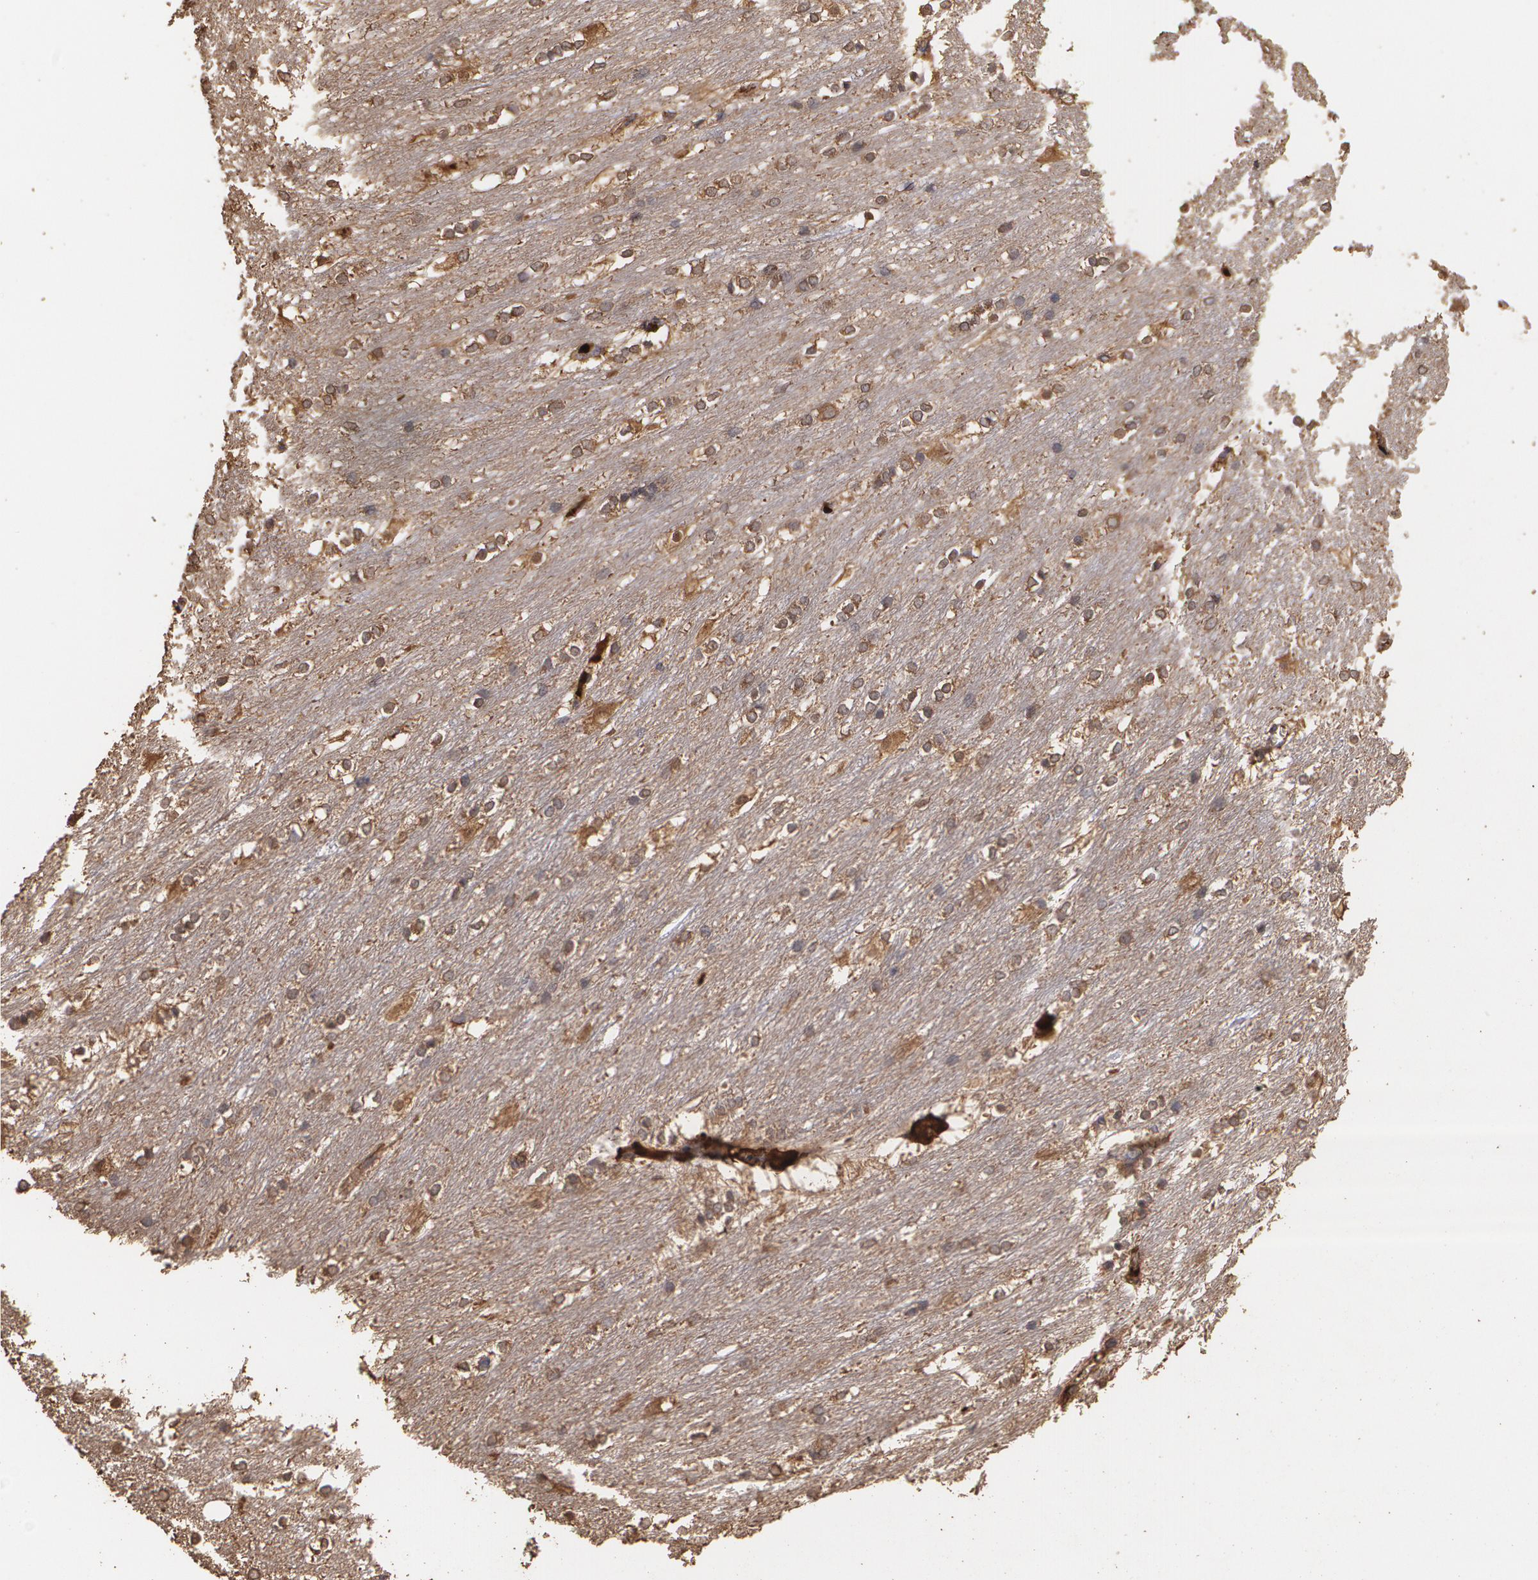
{"staining": {"intensity": "weak", "quantity": "25%-75%", "location": "cytoplasmic/membranous"}, "tissue": "caudate", "cell_type": "Glial cells", "image_type": "normal", "snomed": [{"axis": "morphology", "description": "Normal tissue, NOS"}, {"axis": "topography", "description": "Lateral ventricle wall"}], "caption": "Protein expression by immunohistochemistry (IHC) exhibits weak cytoplasmic/membranous expression in about 25%-75% of glial cells in unremarkable caudate.", "gene": "PON1", "patient": {"sex": "female", "age": 19}}